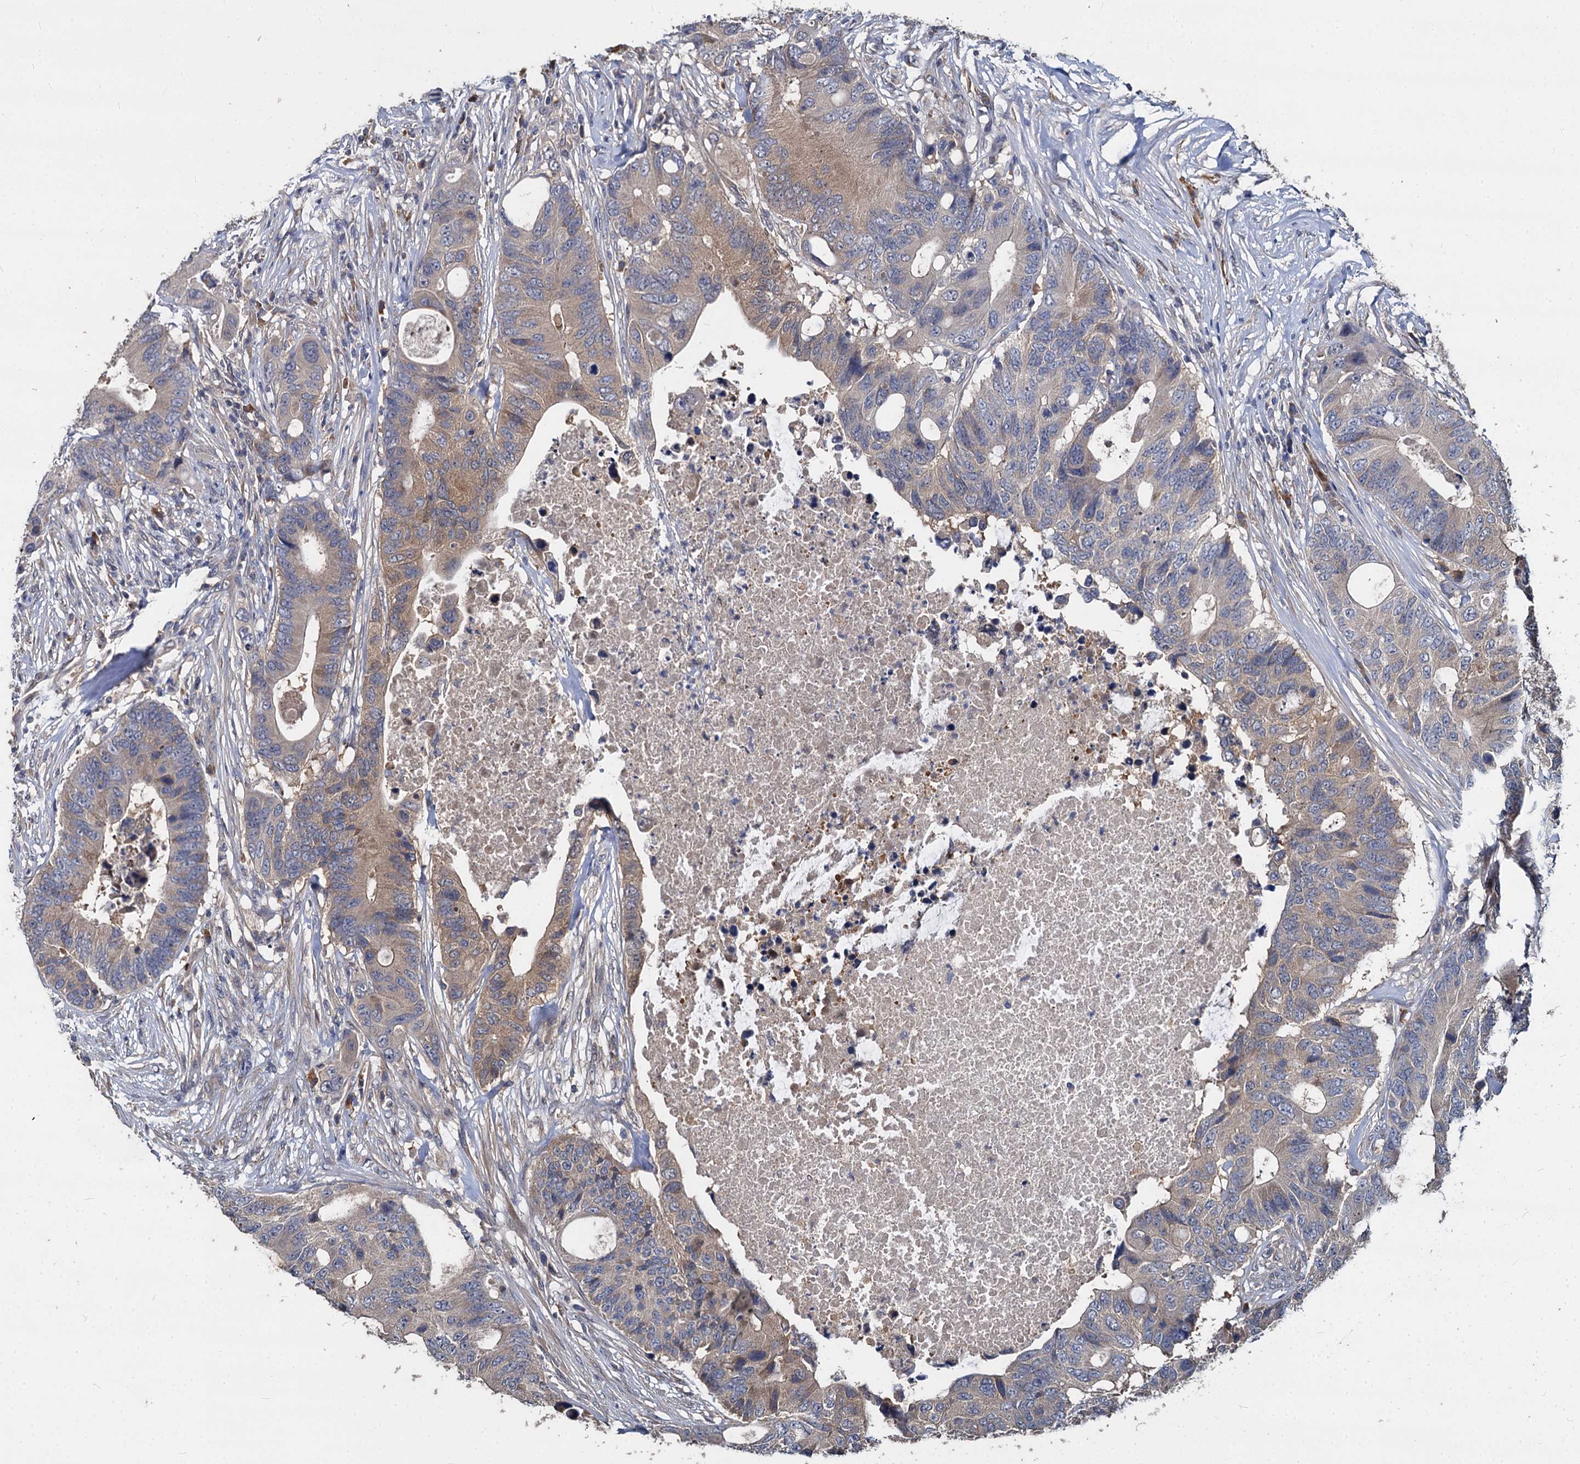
{"staining": {"intensity": "weak", "quantity": "25%-75%", "location": "cytoplasmic/membranous"}, "tissue": "colorectal cancer", "cell_type": "Tumor cells", "image_type": "cancer", "snomed": [{"axis": "morphology", "description": "Adenocarcinoma, NOS"}, {"axis": "topography", "description": "Colon"}], "caption": "Immunohistochemical staining of colorectal adenocarcinoma displays weak cytoplasmic/membranous protein positivity in approximately 25%-75% of tumor cells.", "gene": "CCDC184", "patient": {"sex": "male", "age": 71}}